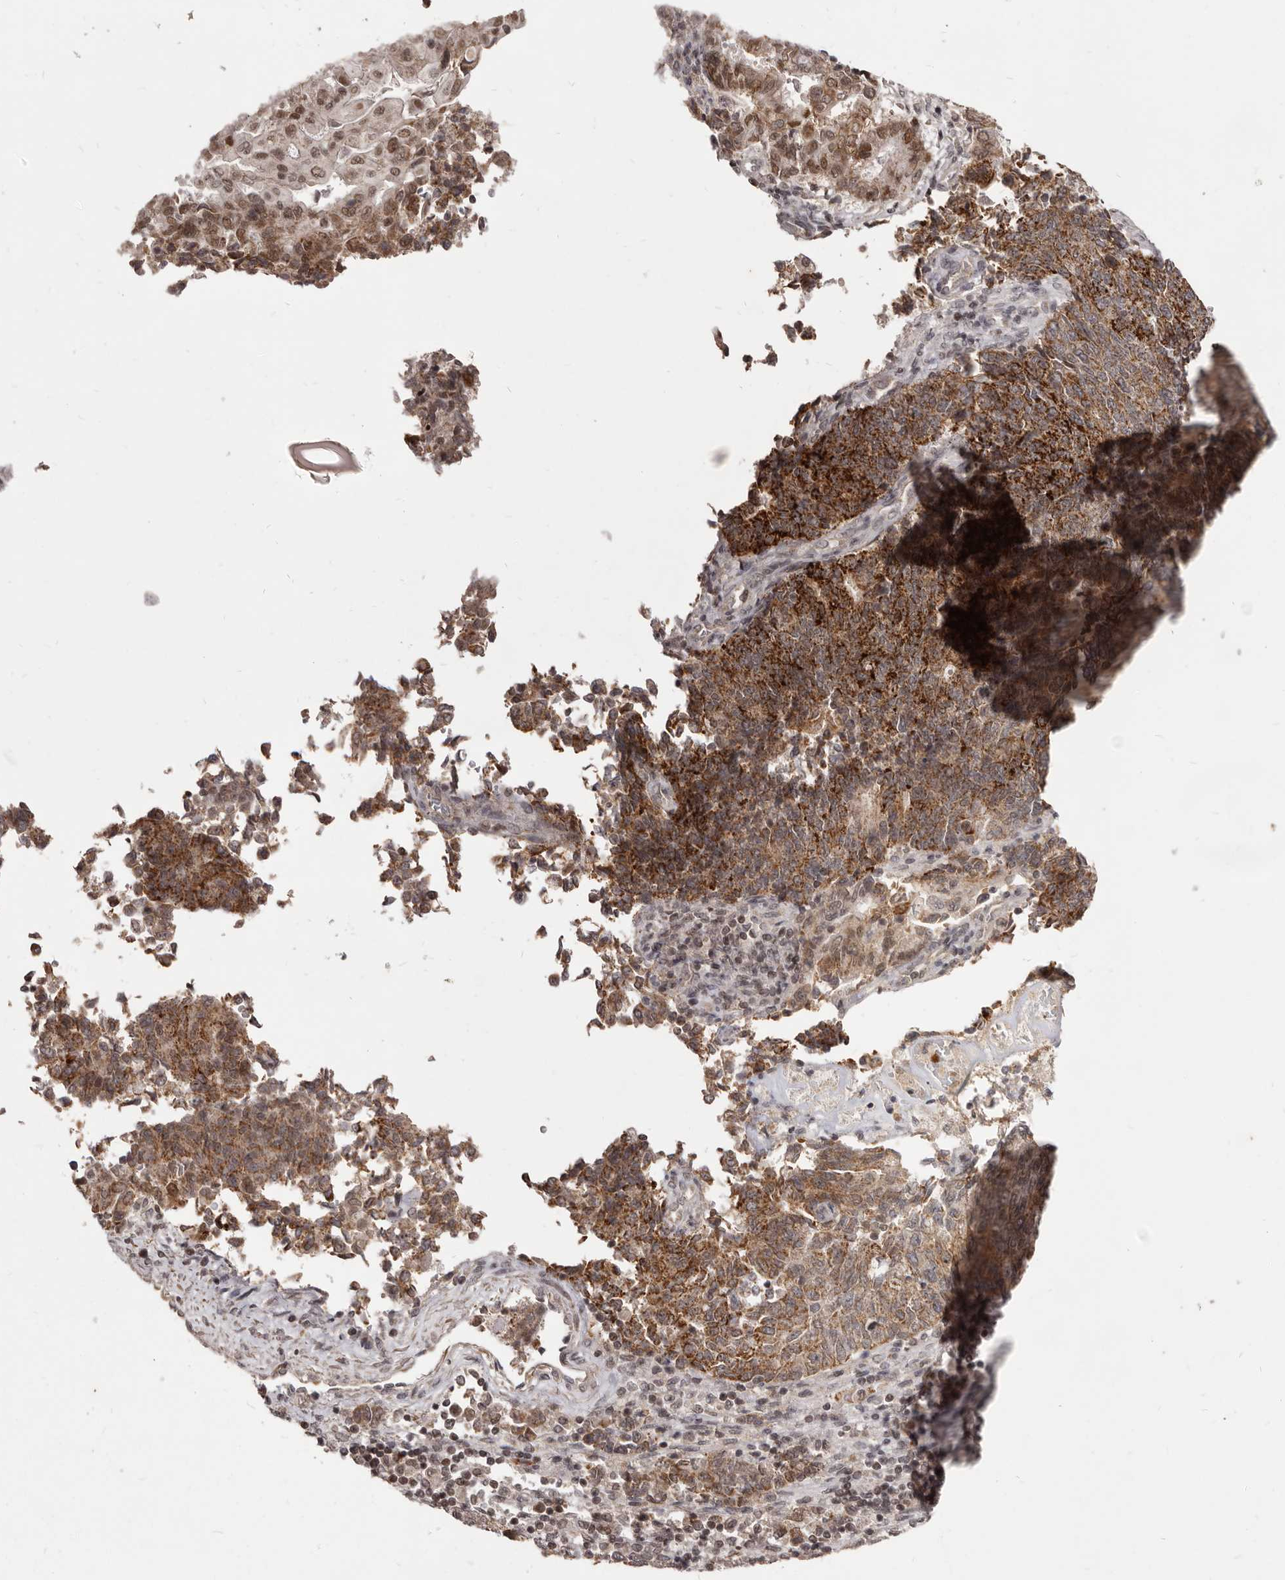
{"staining": {"intensity": "moderate", "quantity": ">75%", "location": "cytoplasmic/membranous,nuclear"}, "tissue": "endometrial cancer", "cell_type": "Tumor cells", "image_type": "cancer", "snomed": [{"axis": "morphology", "description": "Adenocarcinoma, NOS"}, {"axis": "topography", "description": "Endometrium"}], "caption": "This histopathology image reveals IHC staining of endometrial cancer, with medium moderate cytoplasmic/membranous and nuclear positivity in about >75% of tumor cells.", "gene": "THUMPD1", "patient": {"sex": "female", "age": 80}}